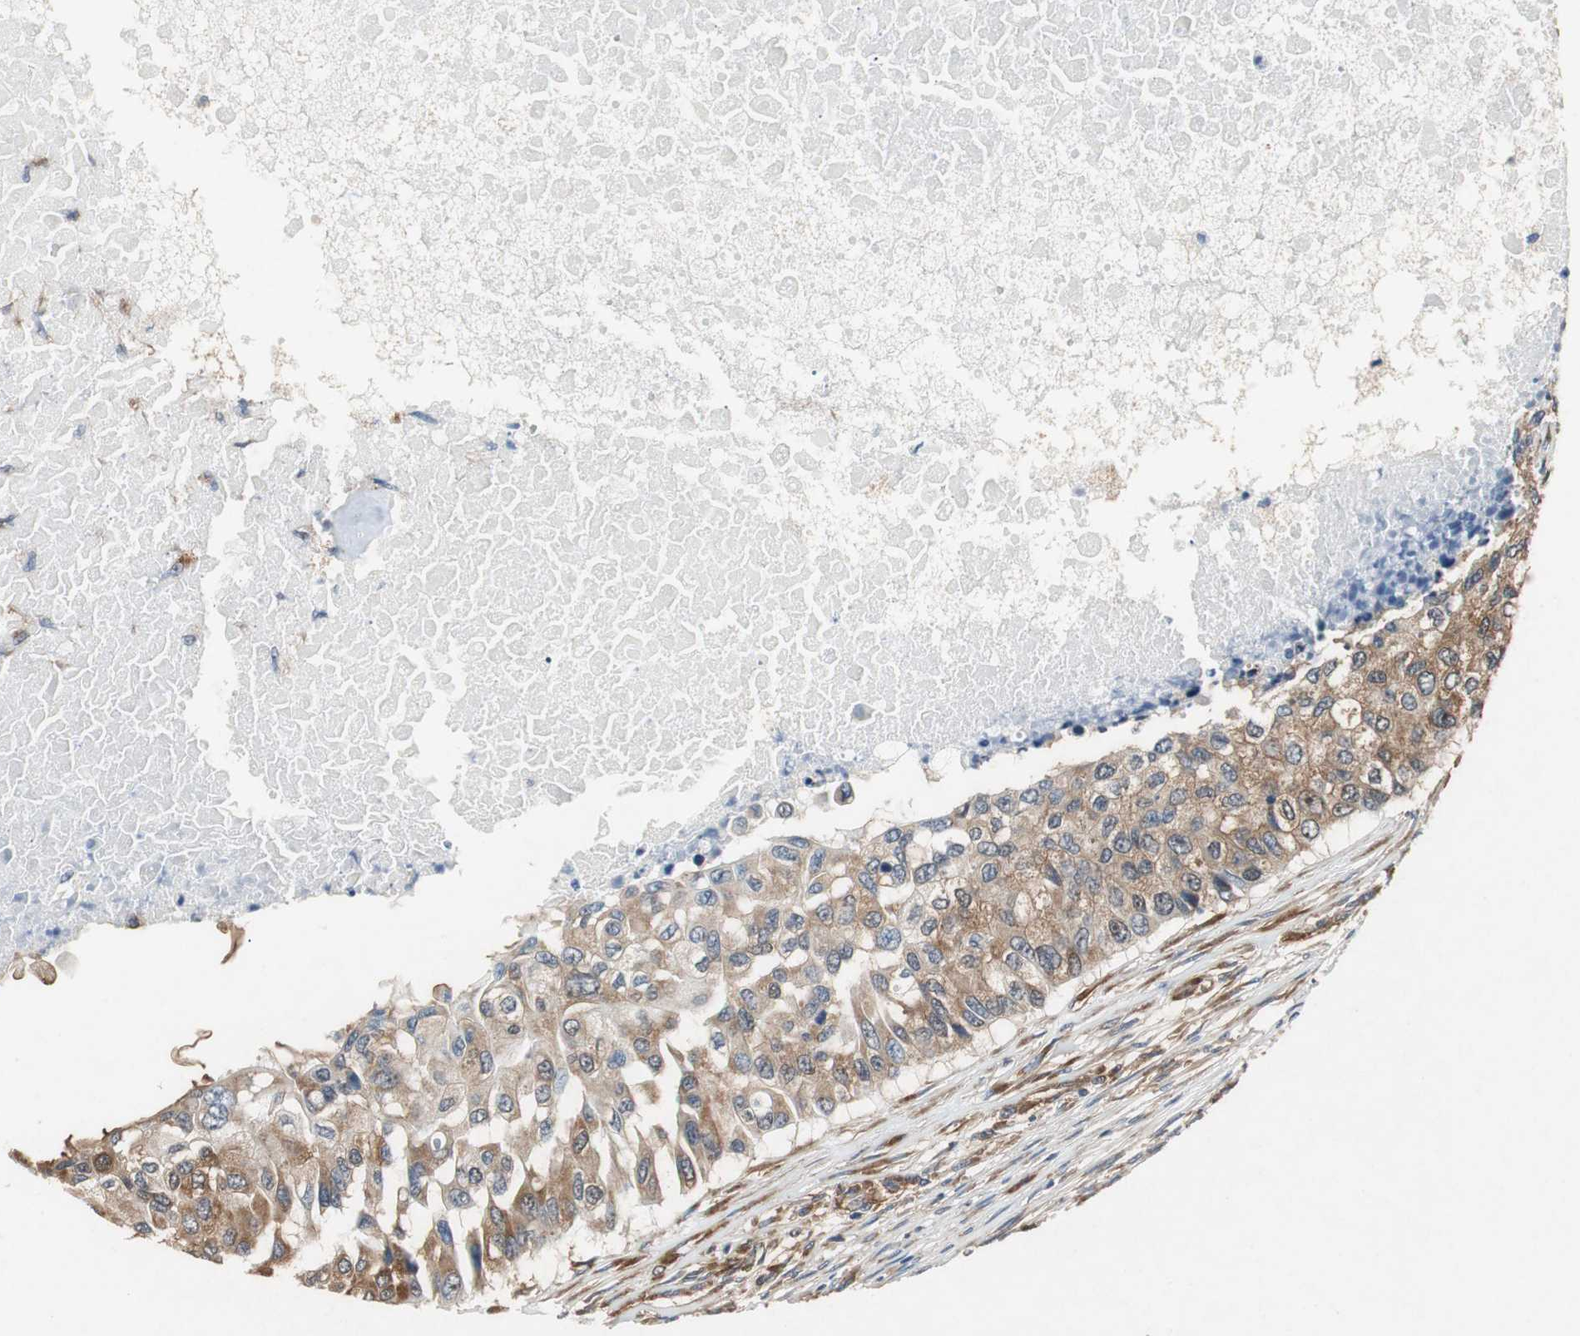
{"staining": {"intensity": "moderate", "quantity": ">75%", "location": "cytoplasmic/membranous"}, "tissue": "breast cancer", "cell_type": "Tumor cells", "image_type": "cancer", "snomed": [{"axis": "morphology", "description": "Normal tissue, NOS"}, {"axis": "morphology", "description": "Duct carcinoma"}, {"axis": "topography", "description": "Breast"}], "caption": "IHC staining of breast infiltrating ductal carcinoma, which displays medium levels of moderate cytoplasmic/membranous positivity in approximately >75% of tumor cells indicating moderate cytoplasmic/membranous protein positivity. The staining was performed using DAB (brown) for protein detection and nuclei were counterstained in hematoxylin (blue).", "gene": "RPL35", "patient": {"sex": "female", "age": 49}}